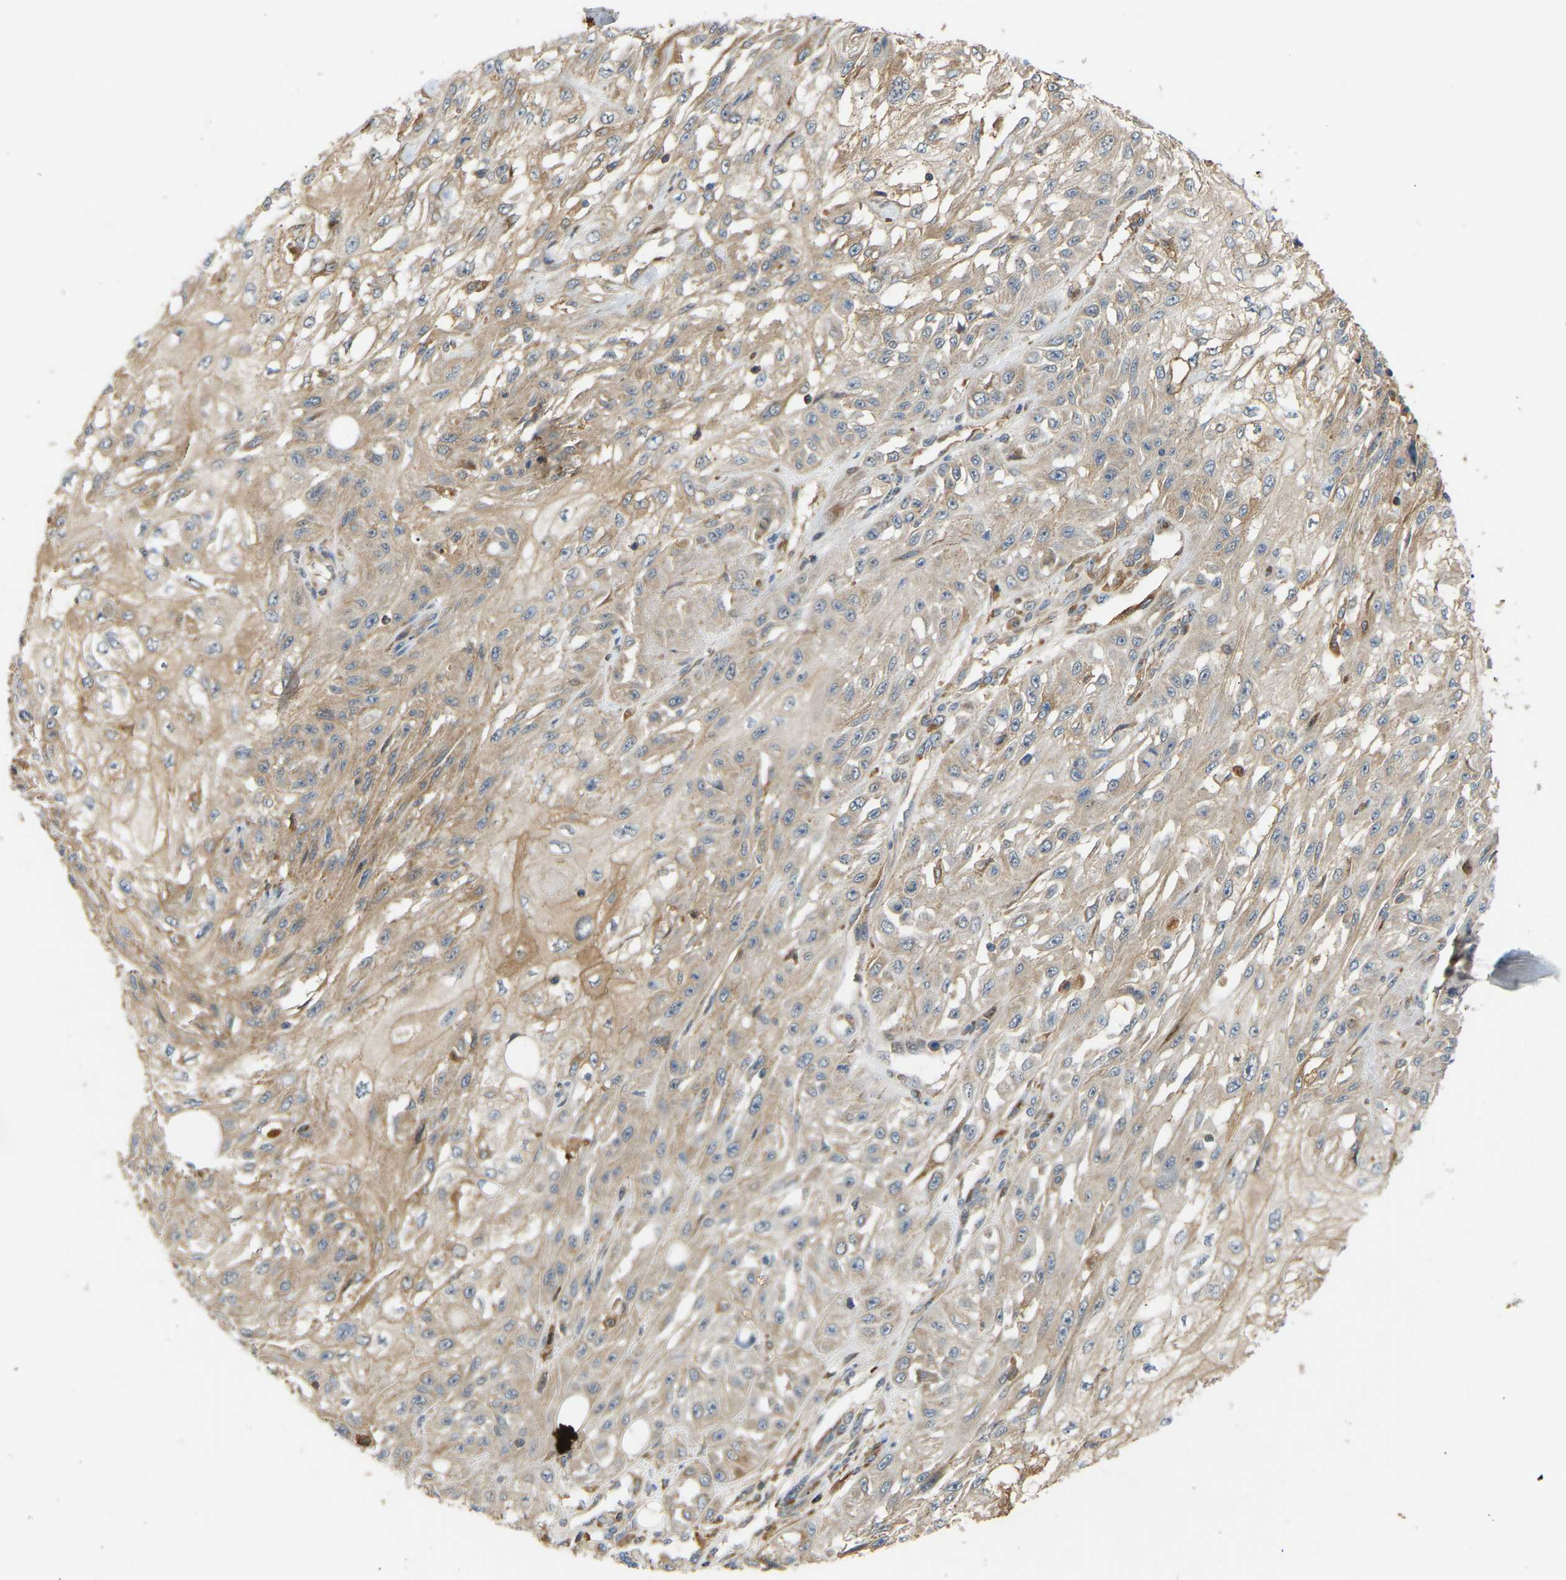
{"staining": {"intensity": "weak", "quantity": "25%-75%", "location": "cytoplasmic/membranous"}, "tissue": "skin cancer", "cell_type": "Tumor cells", "image_type": "cancer", "snomed": [{"axis": "morphology", "description": "Squamous cell carcinoma, NOS"}, {"axis": "morphology", "description": "Squamous cell carcinoma, metastatic, NOS"}, {"axis": "topography", "description": "Skin"}, {"axis": "topography", "description": "Lymph node"}], "caption": "IHC photomicrograph of skin squamous cell carcinoma stained for a protein (brown), which displays low levels of weak cytoplasmic/membranous staining in about 25%-75% of tumor cells.", "gene": "PTCD1", "patient": {"sex": "male", "age": 75}}